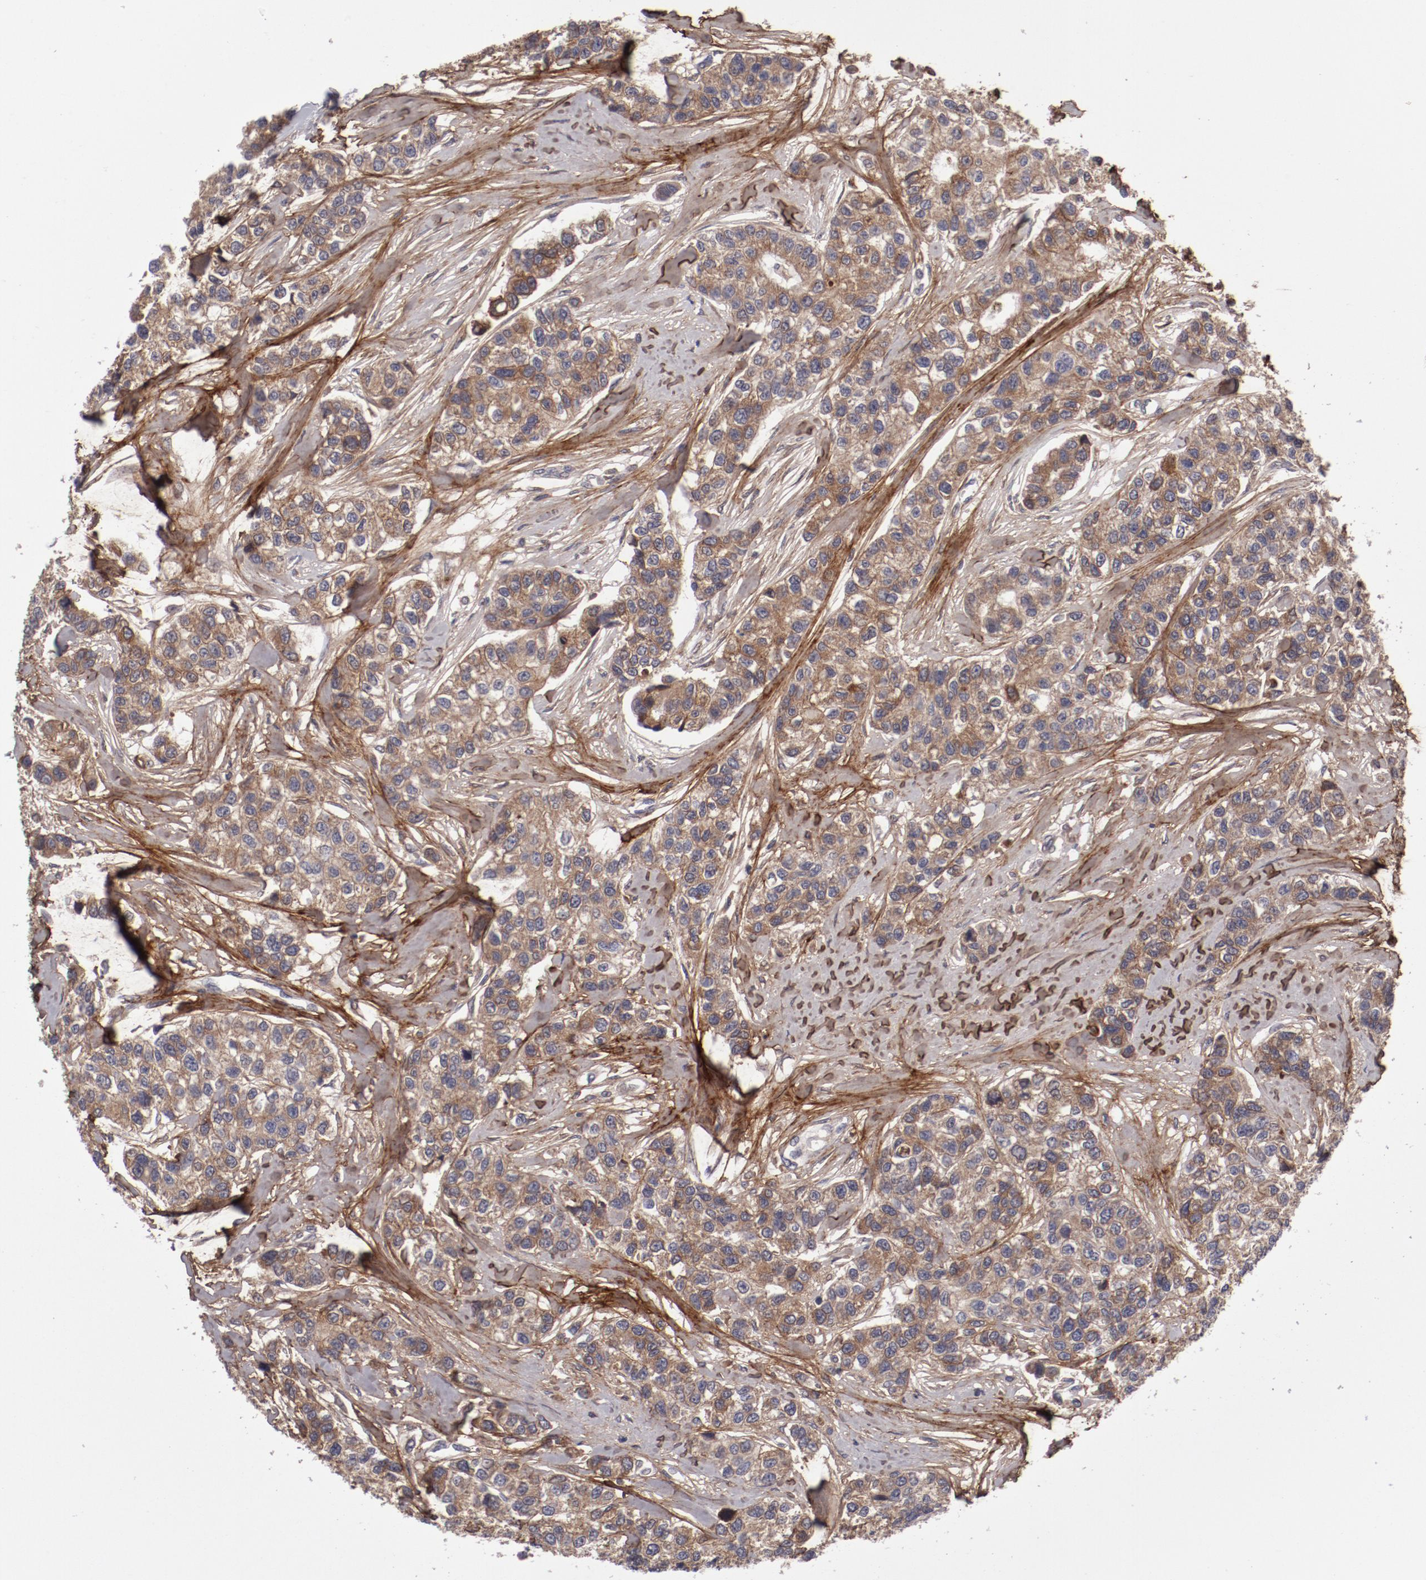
{"staining": {"intensity": "moderate", "quantity": ">75%", "location": "cytoplasmic/membranous"}, "tissue": "breast cancer", "cell_type": "Tumor cells", "image_type": "cancer", "snomed": [{"axis": "morphology", "description": "Duct carcinoma"}, {"axis": "topography", "description": "Breast"}], "caption": "Protein expression analysis of human breast invasive ductal carcinoma reveals moderate cytoplasmic/membranous expression in about >75% of tumor cells. (DAB (3,3'-diaminobenzidine) IHC with brightfield microscopy, high magnification).", "gene": "IL12A", "patient": {"sex": "female", "age": 51}}